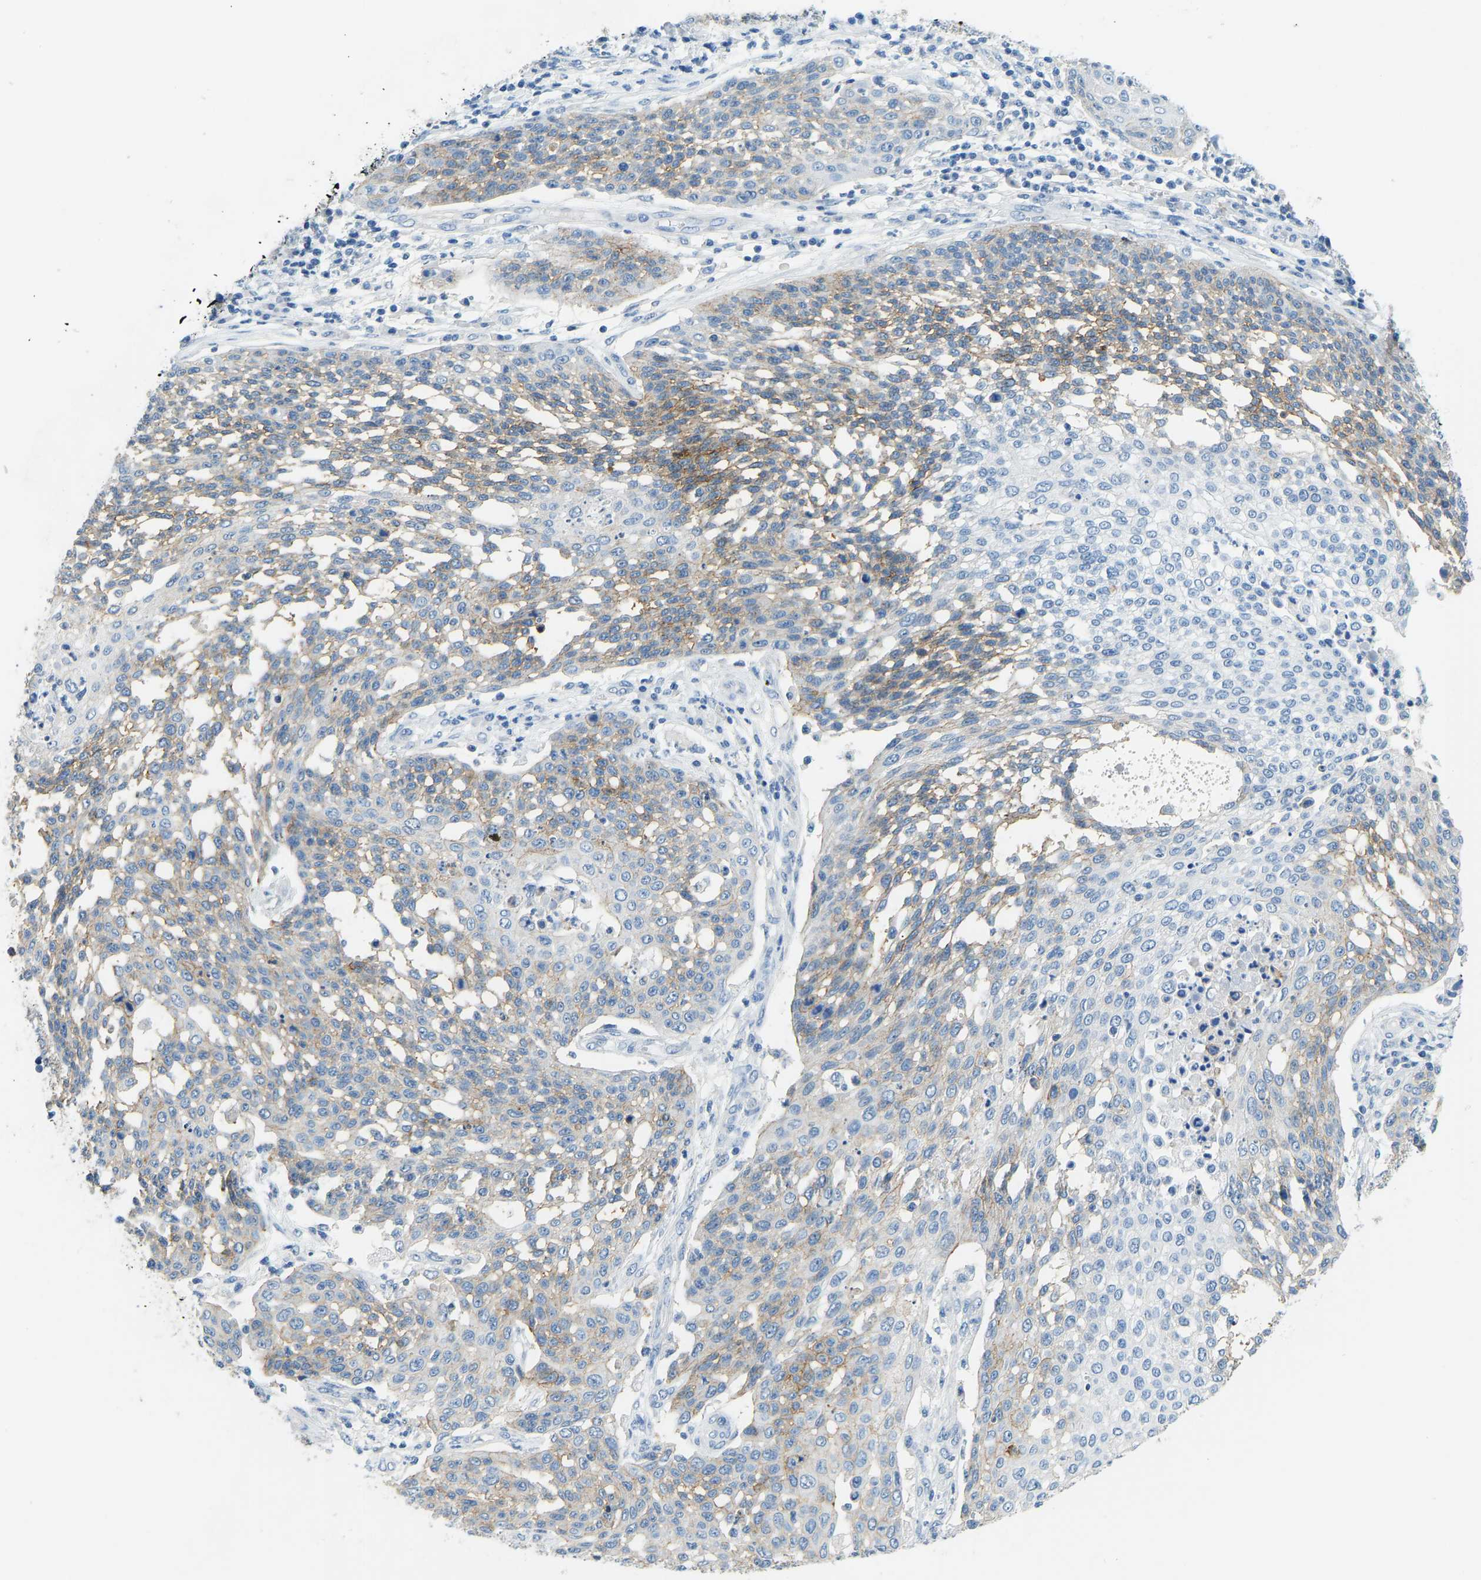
{"staining": {"intensity": "moderate", "quantity": "25%-75%", "location": "cytoplasmic/membranous"}, "tissue": "cervical cancer", "cell_type": "Tumor cells", "image_type": "cancer", "snomed": [{"axis": "morphology", "description": "Squamous cell carcinoma, NOS"}, {"axis": "topography", "description": "Cervix"}], "caption": "A brown stain highlights moderate cytoplasmic/membranous positivity of a protein in cervical cancer tumor cells.", "gene": "ATP1A1", "patient": {"sex": "female", "age": 34}}